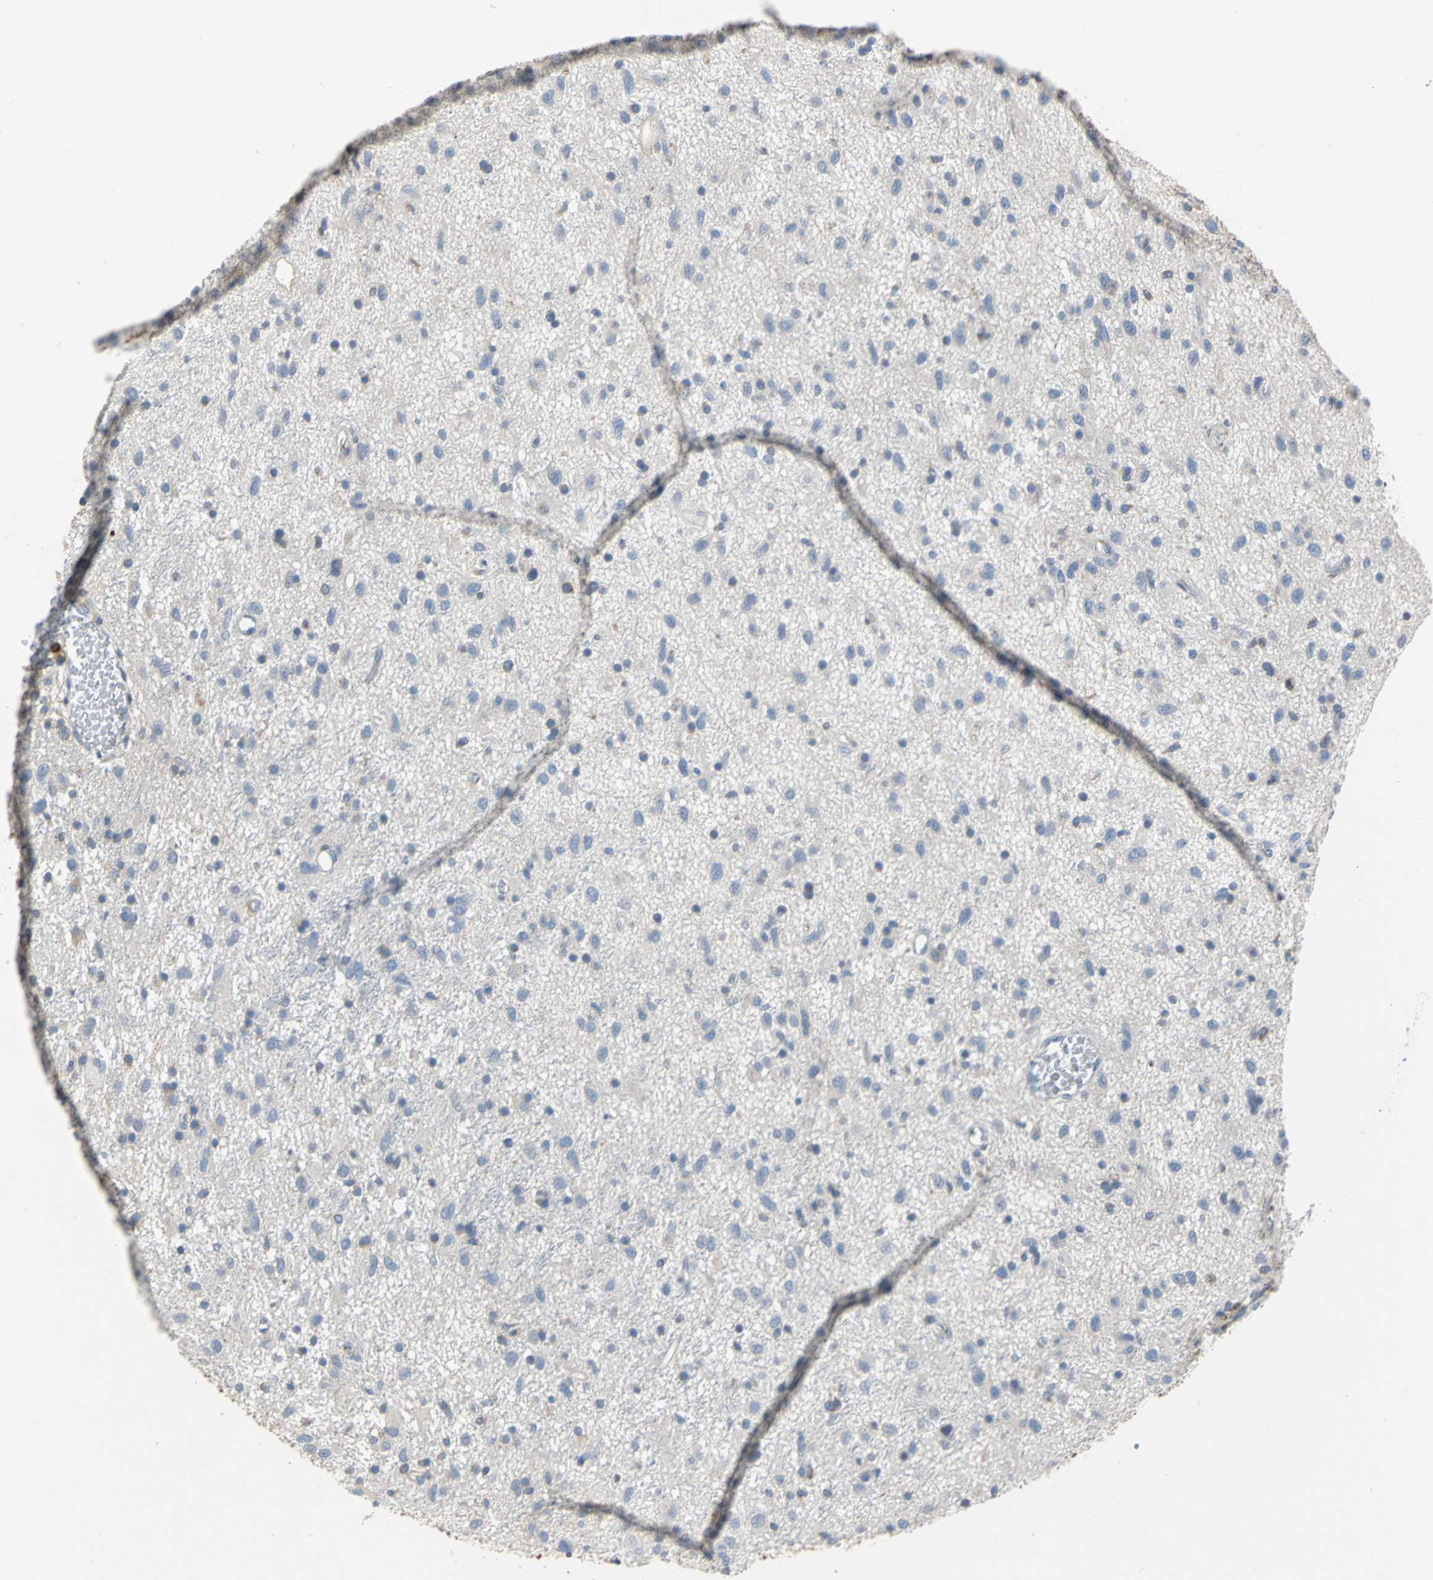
{"staining": {"intensity": "negative", "quantity": "none", "location": "none"}, "tissue": "glioma", "cell_type": "Tumor cells", "image_type": "cancer", "snomed": [{"axis": "morphology", "description": "Glioma, malignant, Low grade"}, {"axis": "topography", "description": "Brain"}], "caption": "Tumor cells are negative for protein expression in human malignant low-grade glioma.", "gene": "SDF2L1", "patient": {"sex": "male", "age": 77}}